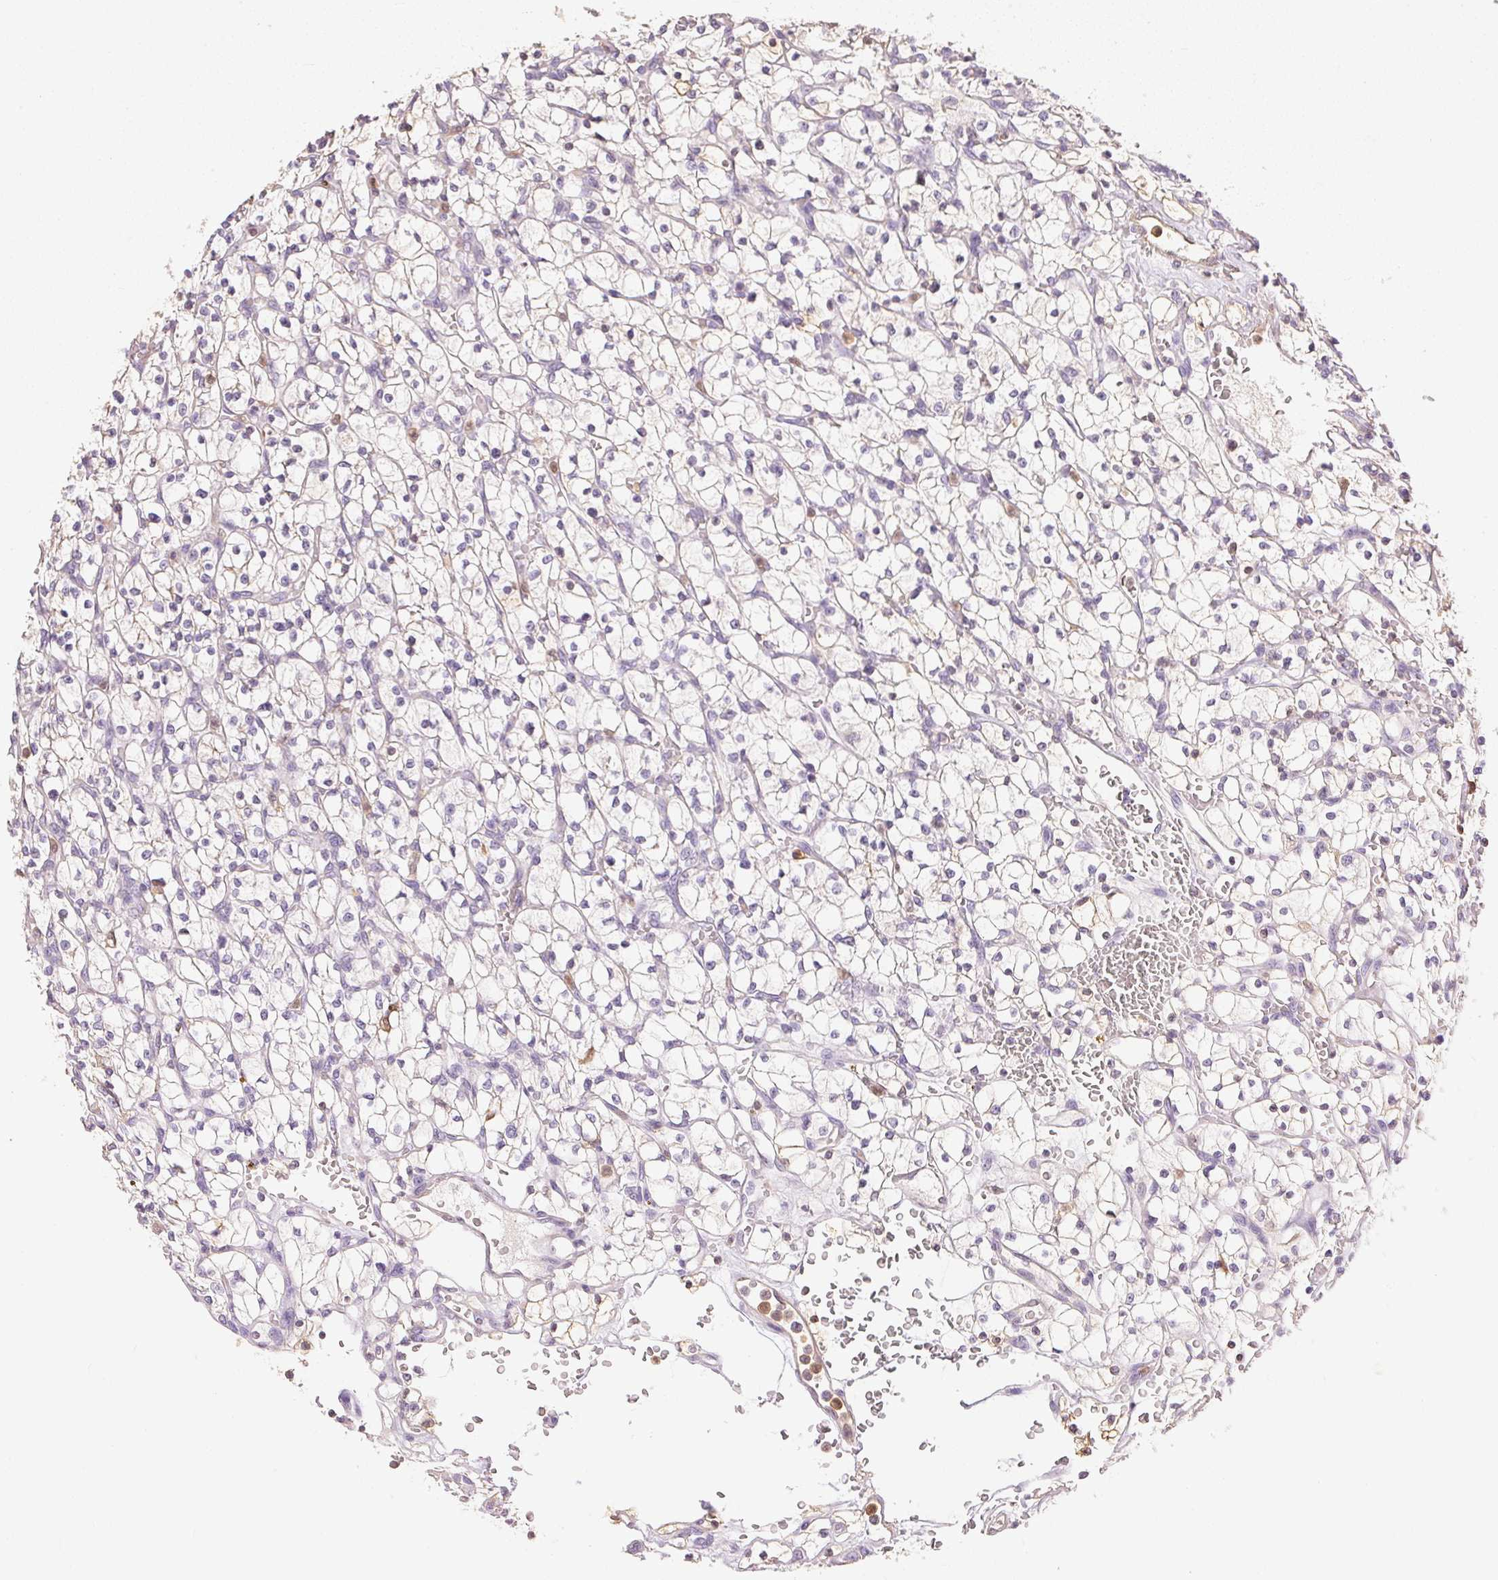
{"staining": {"intensity": "negative", "quantity": "none", "location": "none"}, "tissue": "renal cancer", "cell_type": "Tumor cells", "image_type": "cancer", "snomed": [{"axis": "morphology", "description": "Adenocarcinoma, NOS"}, {"axis": "topography", "description": "Kidney"}], "caption": "High magnification brightfield microscopy of adenocarcinoma (renal) stained with DAB (3,3'-diaminobenzidine) (brown) and counterstained with hematoxylin (blue): tumor cells show no significant expression. Brightfield microscopy of immunohistochemistry stained with DAB (3,3'-diaminobenzidine) (brown) and hematoxylin (blue), captured at high magnification.", "gene": "S100A3", "patient": {"sex": "female", "age": 64}}